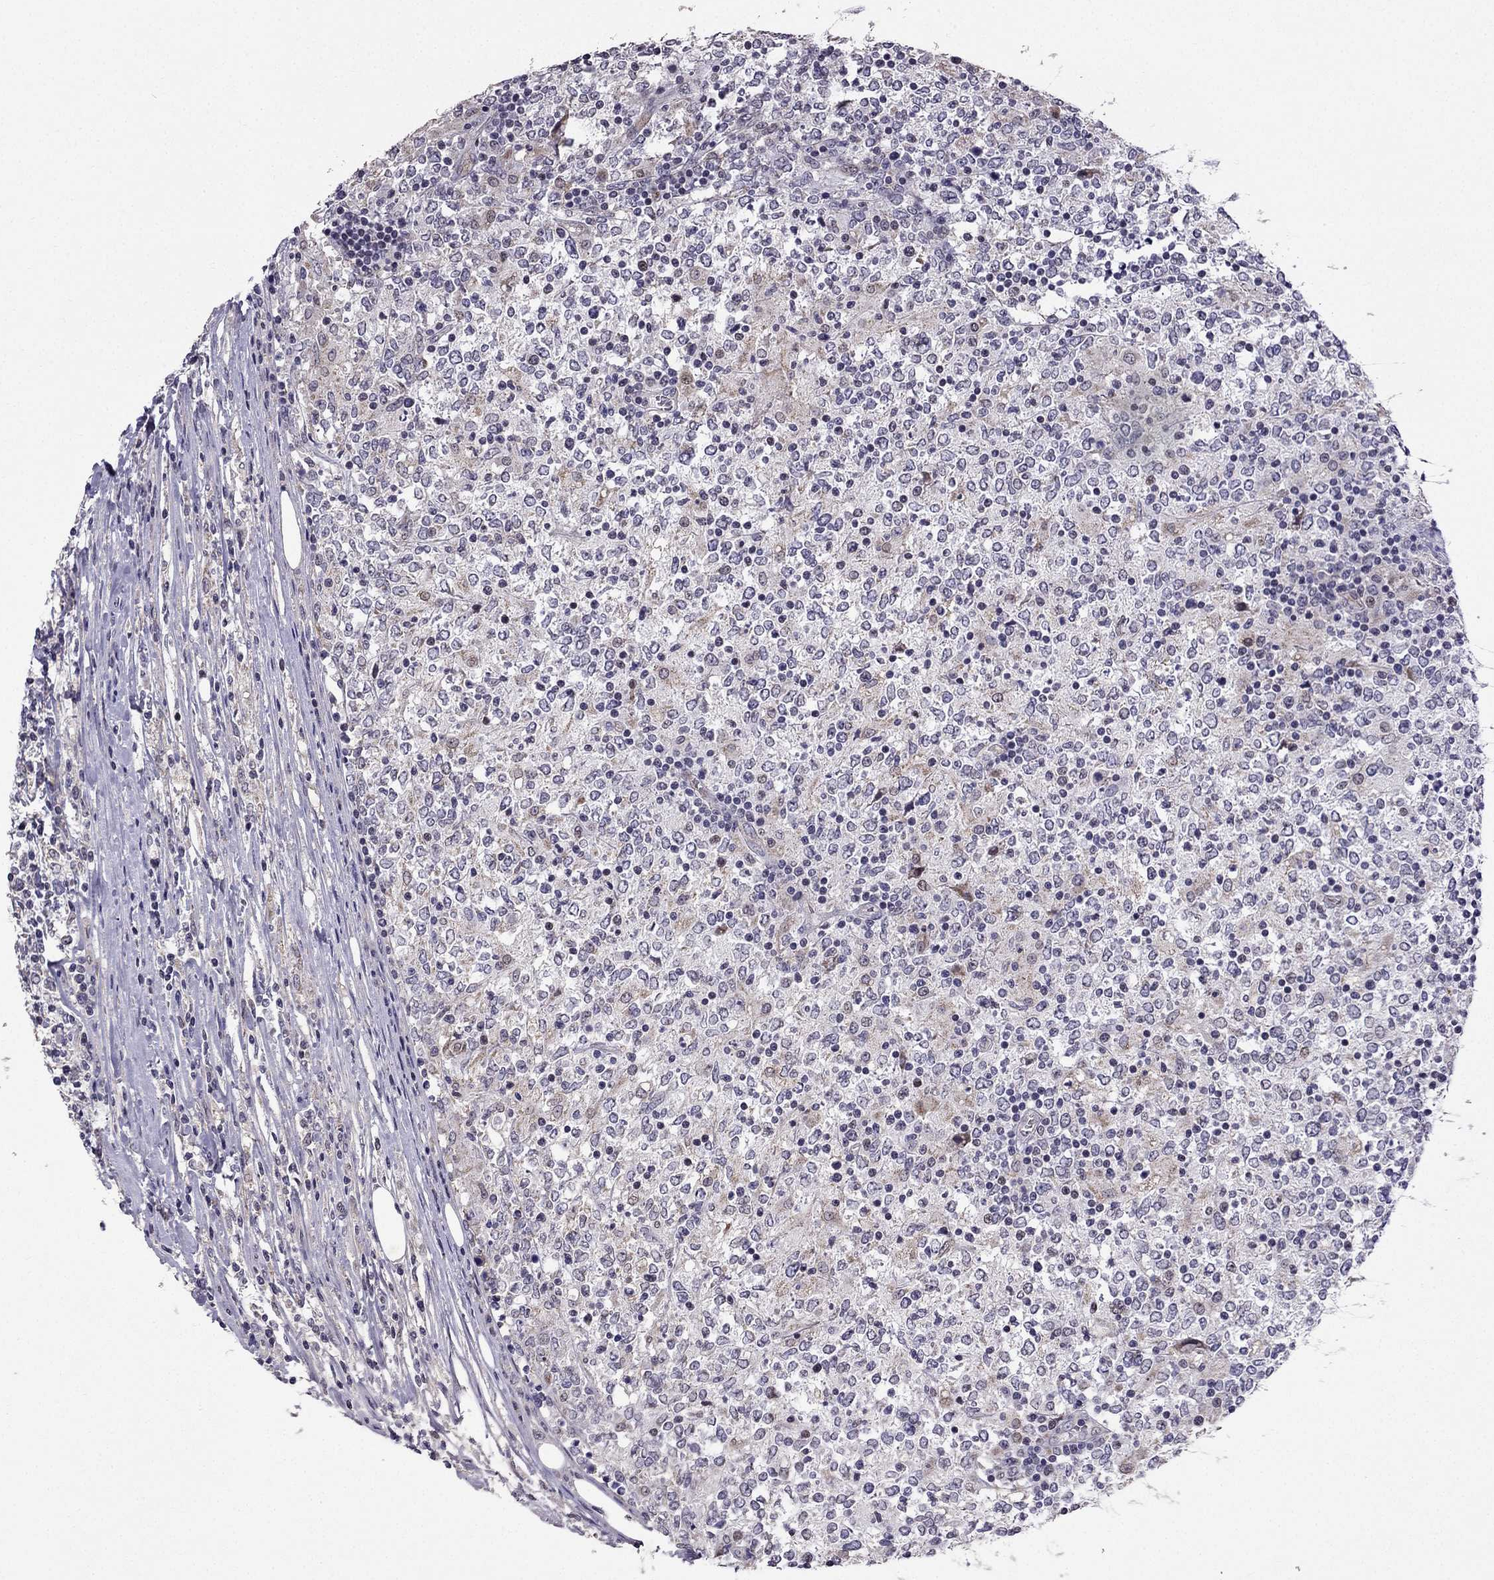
{"staining": {"intensity": "negative", "quantity": "none", "location": "none"}, "tissue": "lymphoma", "cell_type": "Tumor cells", "image_type": "cancer", "snomed": [{"axis": "morphology", "description": "Malignant lymphoma, non-Hodgkin's type, High grade"}, {"axis": "topography", "description": "Lymph node"}], "caption": "Immunohistochemical staining of lymphoma reveals no significant positivity in tumor cells.", "gene": "SLC6A2", "patient": {"sex": "female", "age": 84}}